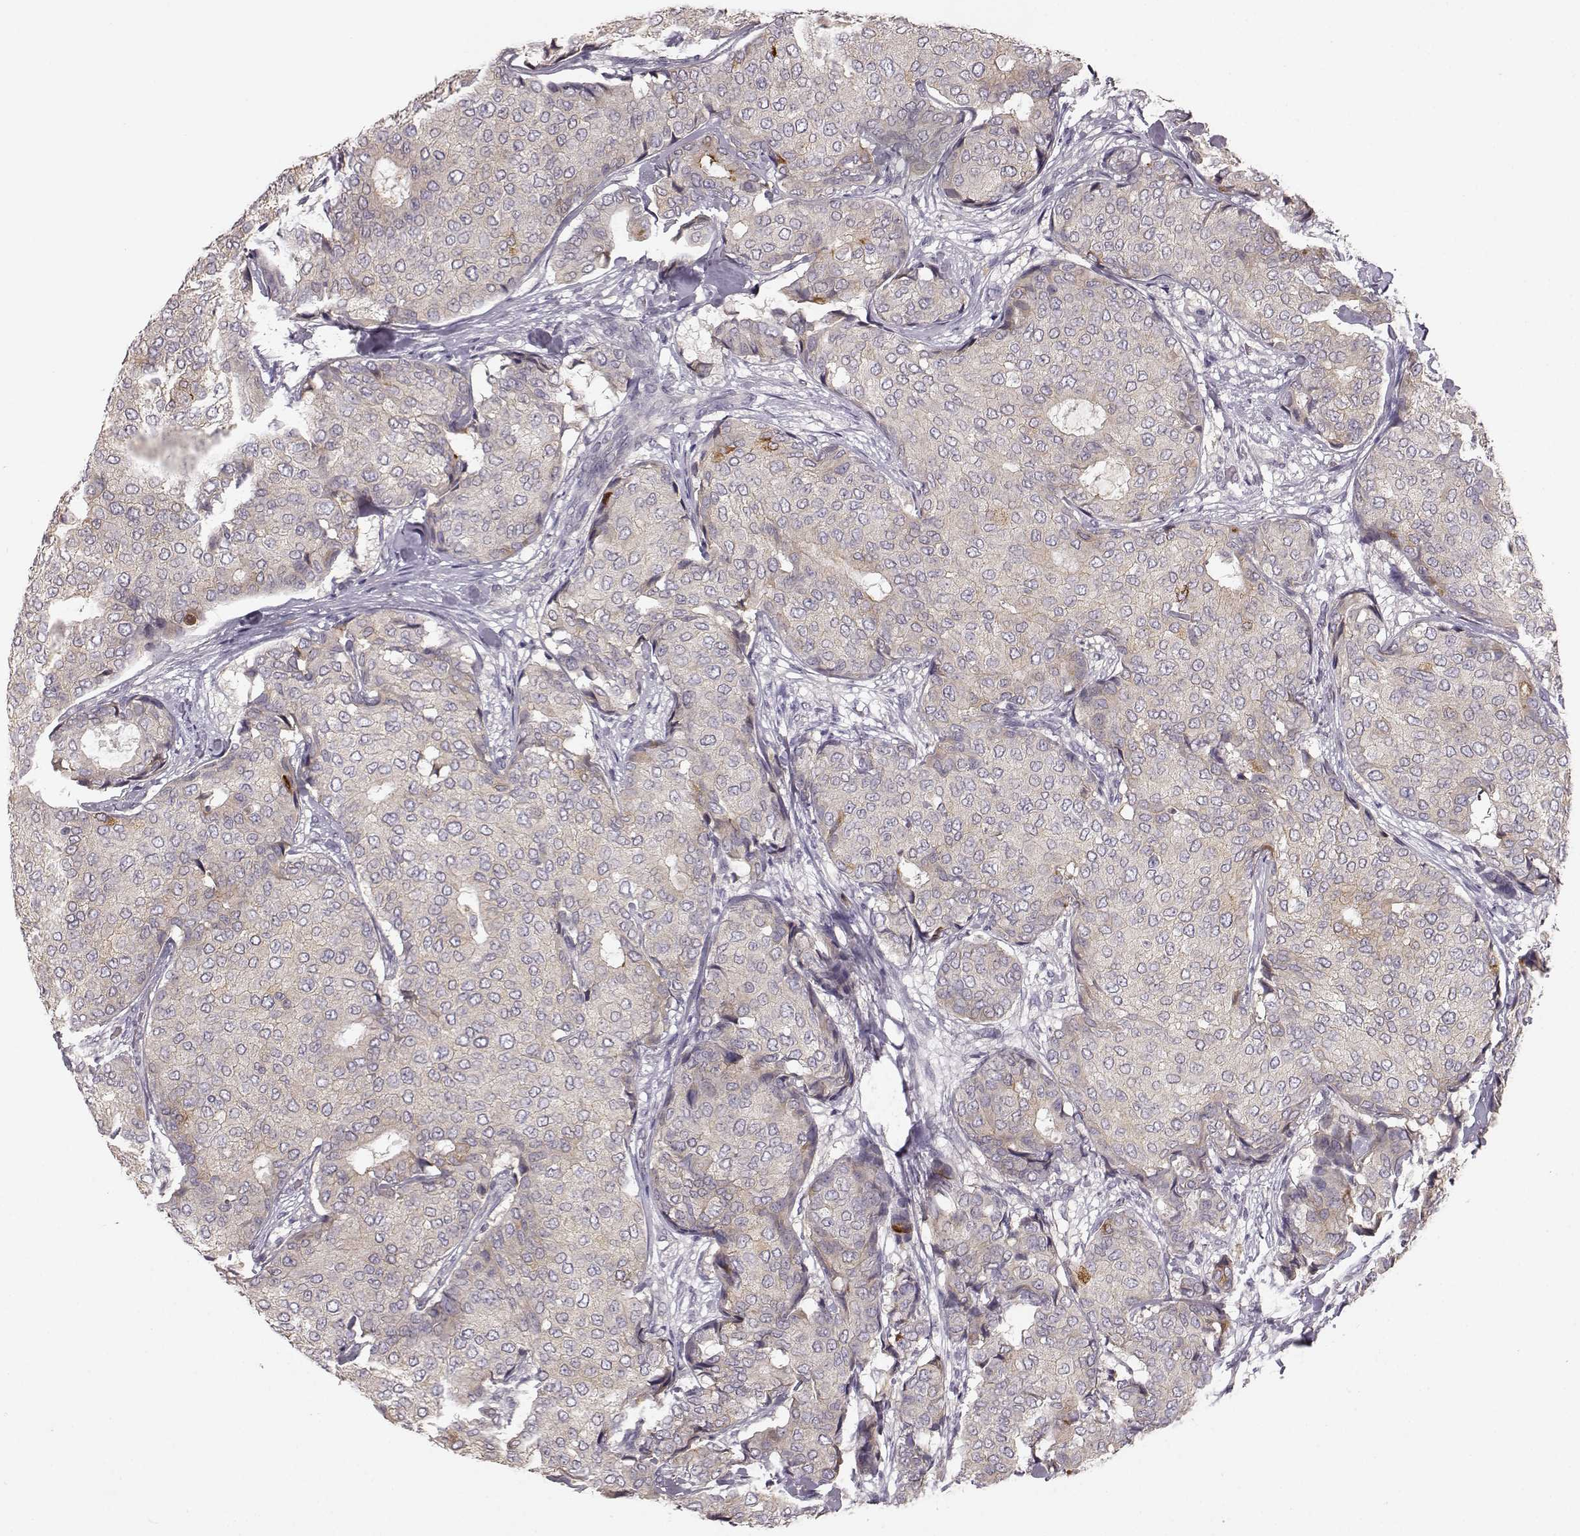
{"staining": {"intensity": "weak", "quantity": "<25%", "location": "cytoplasmic/membranous"}, "tissue": "breast cancer", "cell_type": "Tumor cells", "image_type": "cancer", "snomed": [{"axis": "morphology", "description": "Duct carcinoma"}, {"axis": "topography", "description": "Breast"}], "caption": "Immunohistochemical staining of invasive ductal carcinoma (breast) demonstrates no significant staining in tumor cells.", "gene": "GHR", "patient": {"sex": "female", "age": 75}}